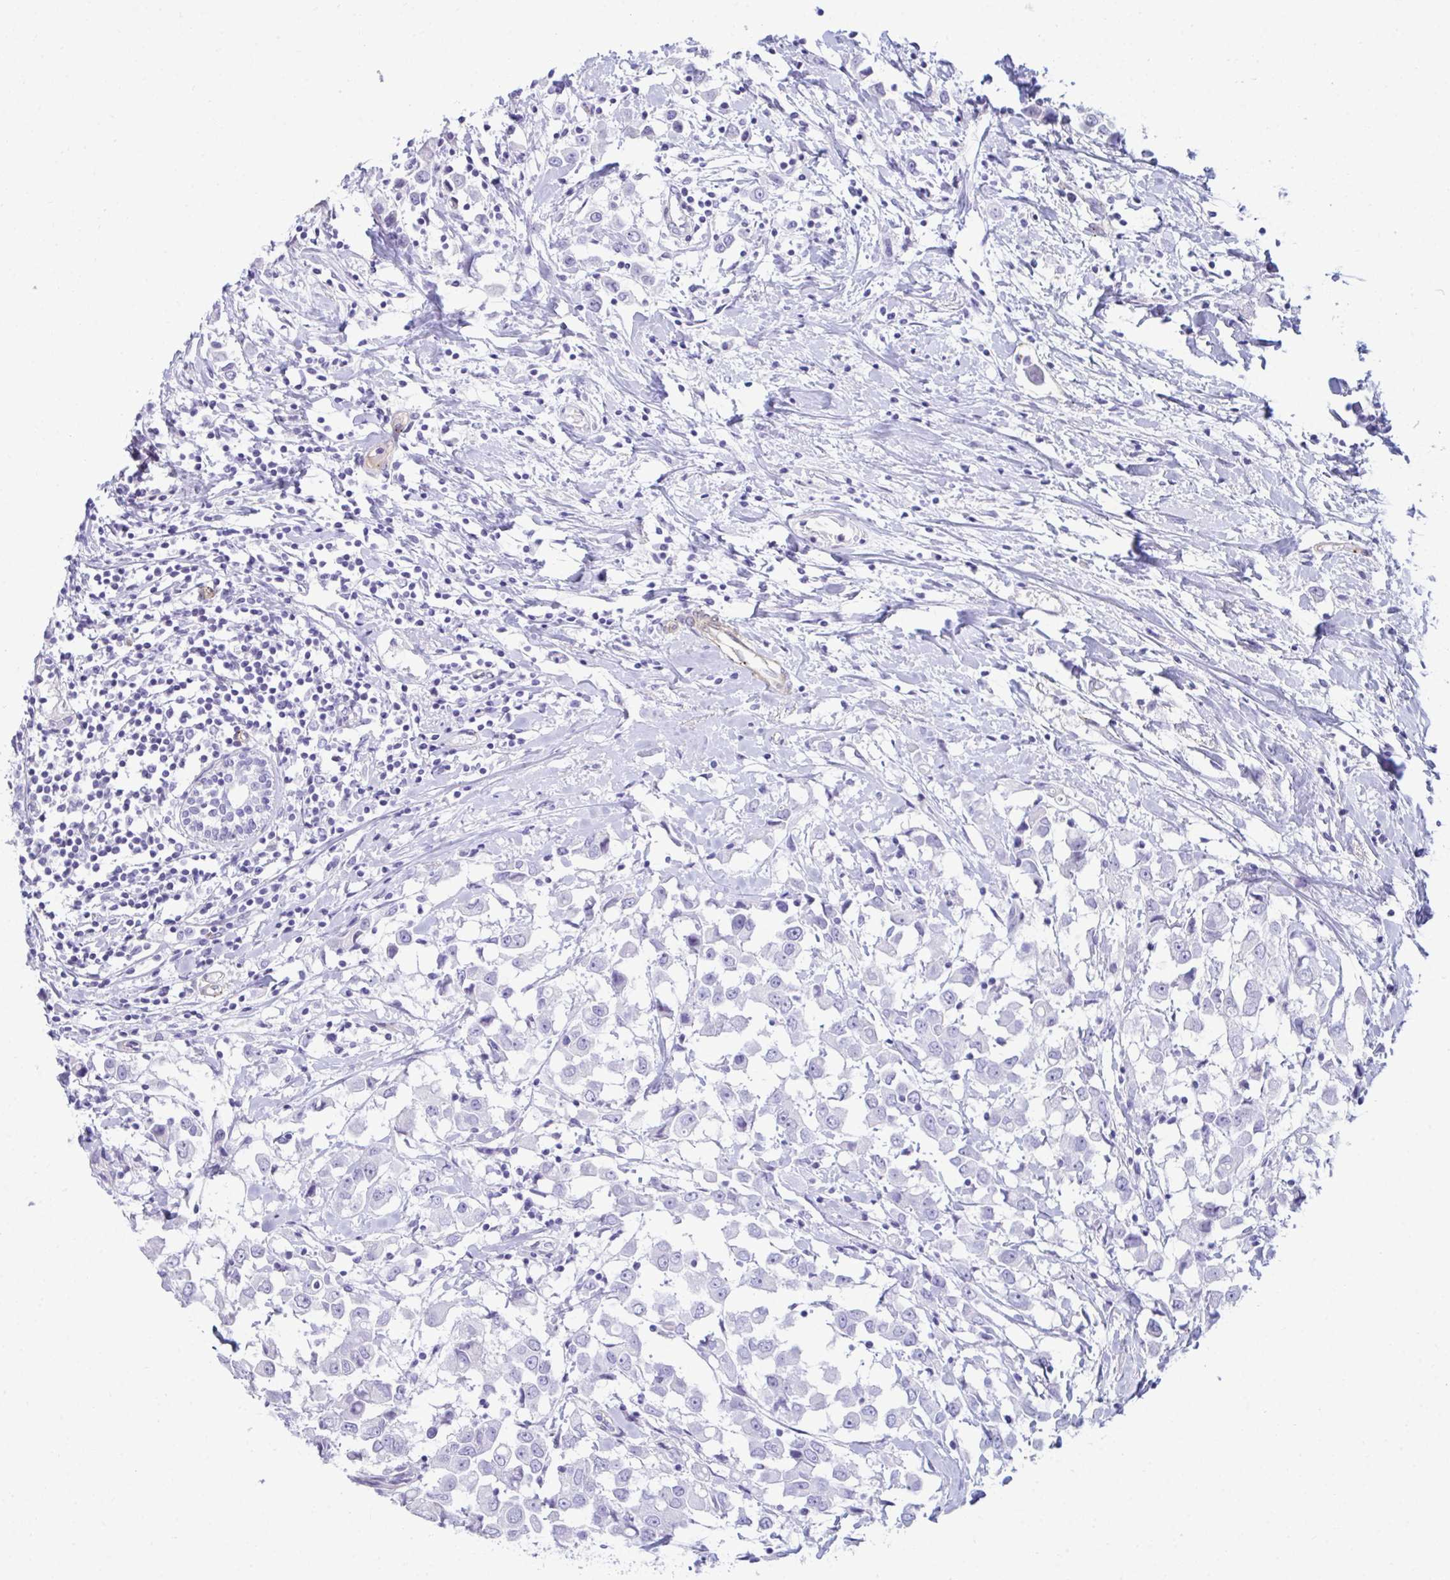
{"staining": {"intensity": "negative", "quantity": "none", "location": "none"}, "tissue": "breast cancer", "cell_type": "Tumor cells", "image_type": "cancer", "snomed": [{"axis": "morphology", "description": "Duct carcinoma"}, {"axis": "topography", "description": "Breast"}], "caption": "A high-resolution histopathology image shows immunohistochemistry (IHC) staining of breast cancer, which demonstrates no significant expression in tumor cells. (DAB (3,3'-diaminobenzidine) immunohistochemistry with hematoxylin counter stain).", "gene": "UBL3", "patient": {"sex": "female", "age": 61}}